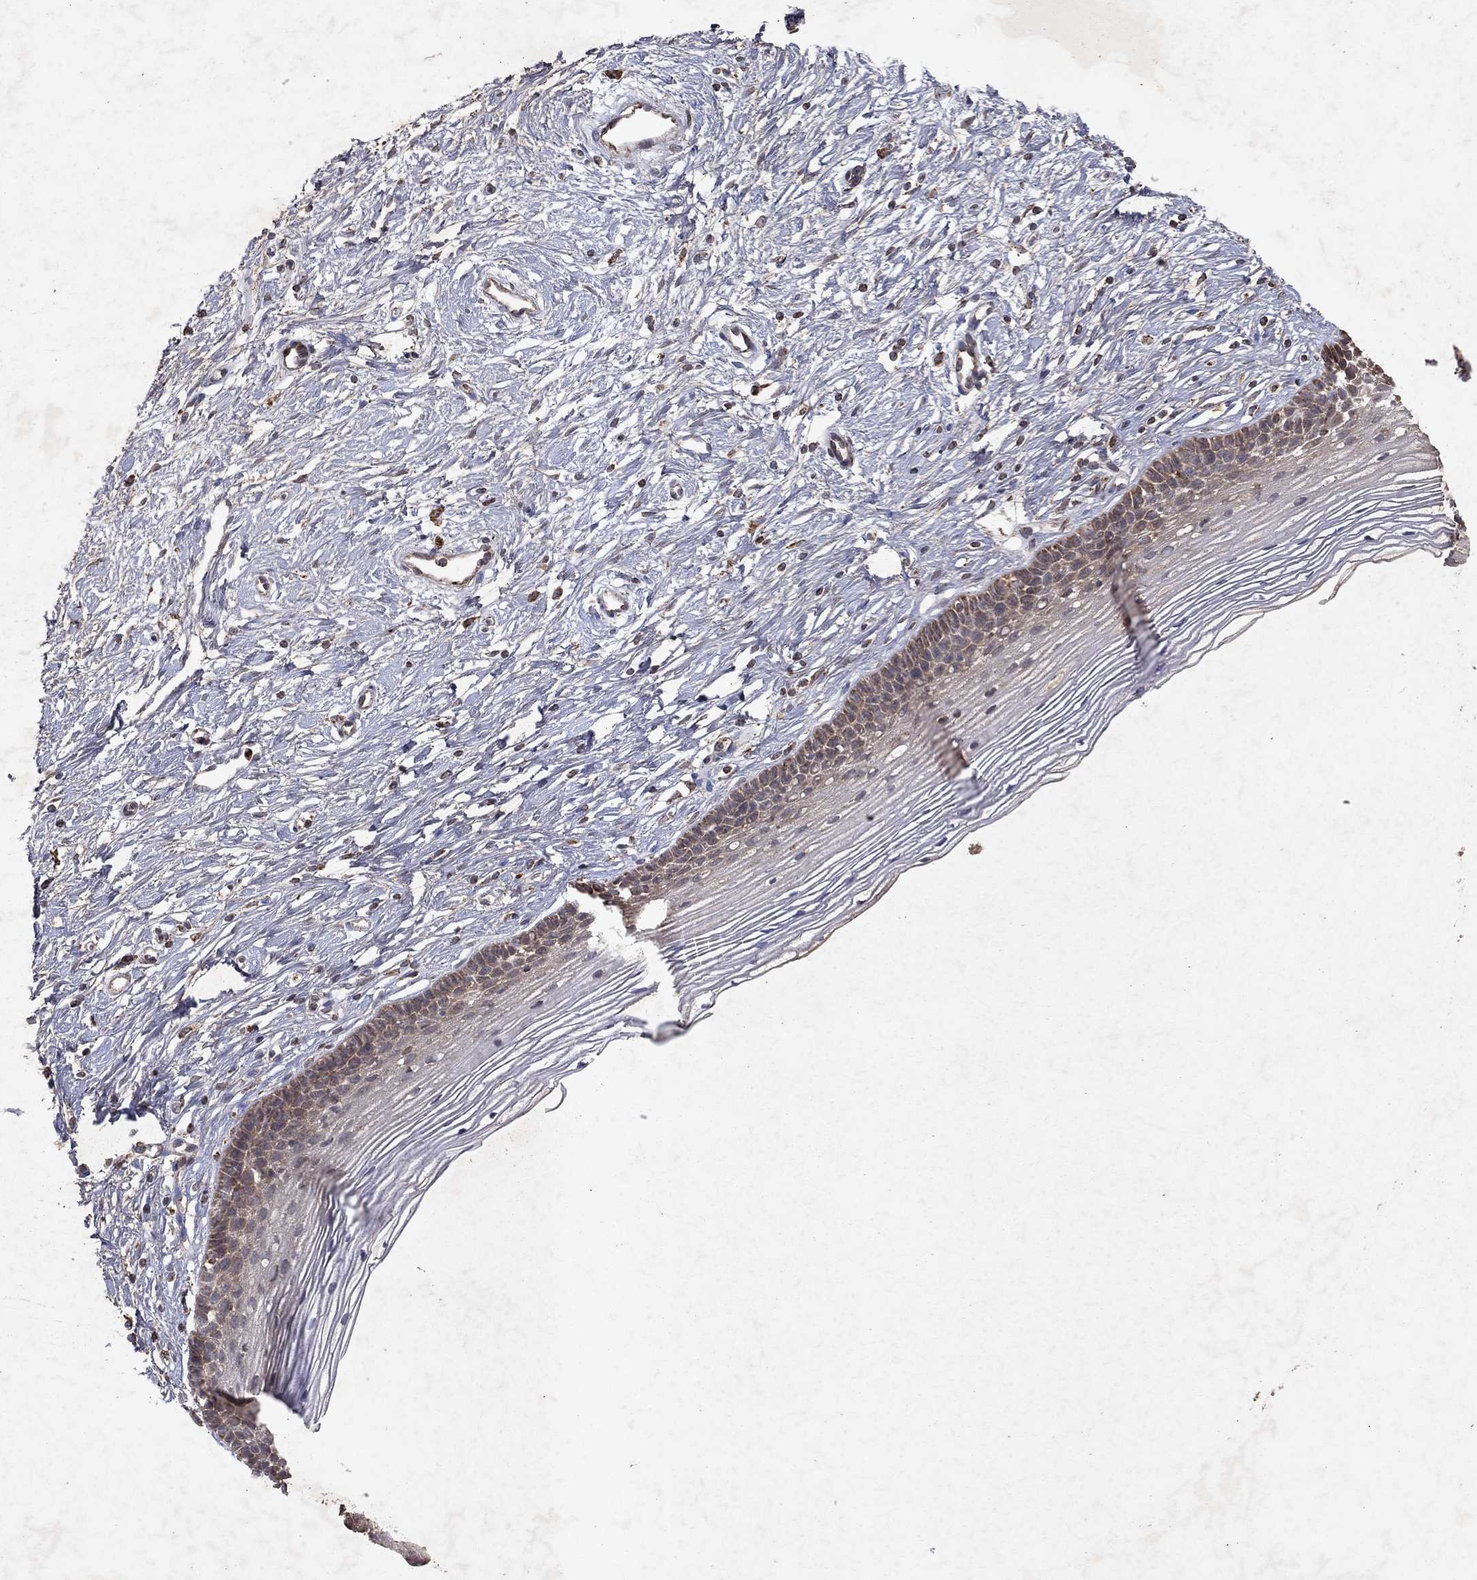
{"staining": {"intensity": "moderate", "quantity": "<25%", "location": "cytoplasmic/membranous"}, "tissue": "cervix", "cell_type": "Glandular cells", "image_type": "normal", "snomed": [{"axis": "morphology", "description": "Normal tissue, NOS"}, {"axis": "topography", "description": "Cervix"}], "caption": "Protein expression analysis of benign human cervix reveals moderate cytoplasmic/membranous expression in about <25% of glandular cells. Using DAB (3,3'-diaminobenzidine) (brown) and hematoxylin (blue) stains, captured at high magnification using brightfield microscopy.", "gene": "PYROXD2", "patient": {"sex": "female", "age": 39}}